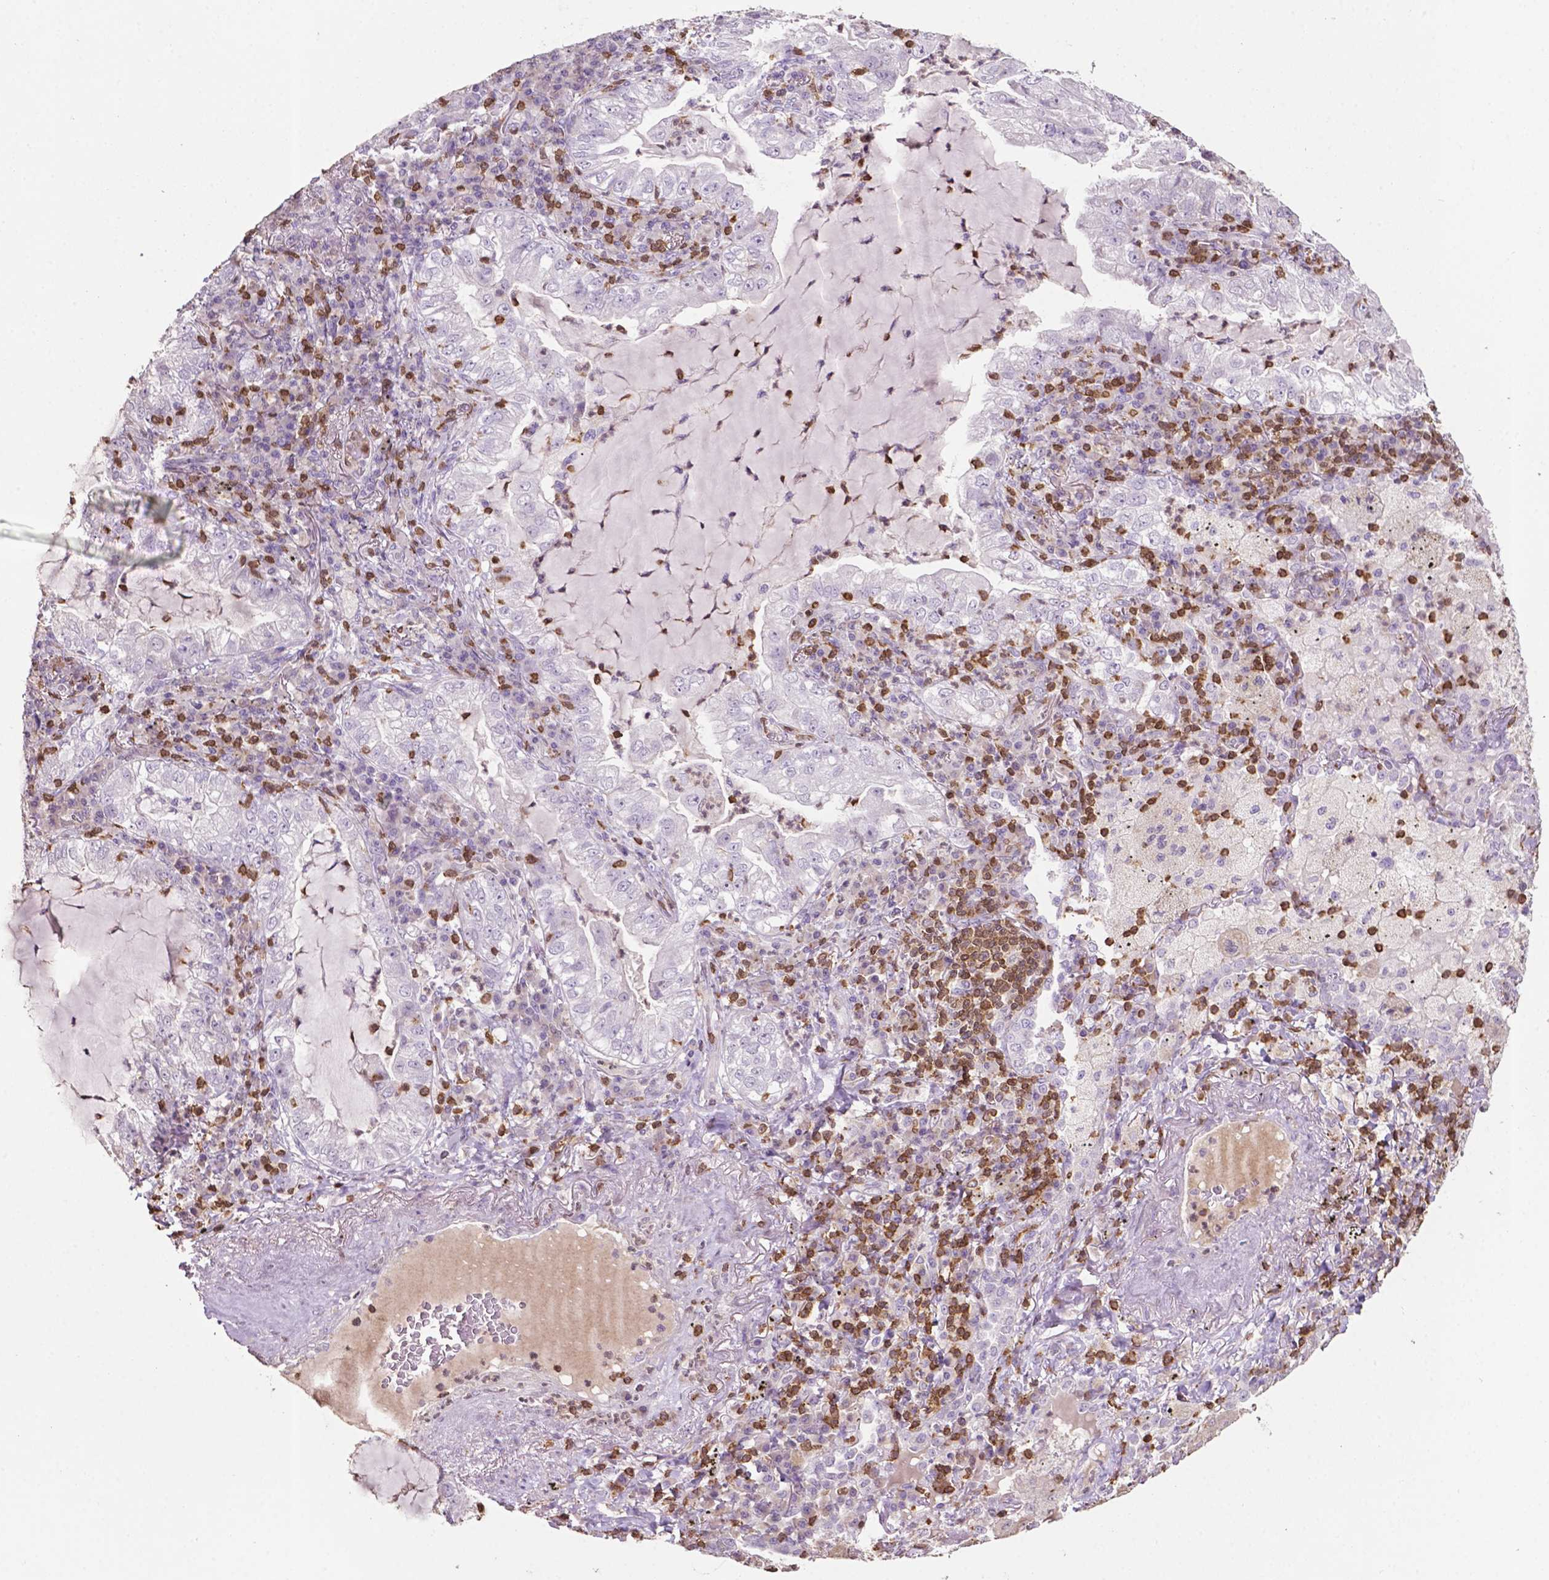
{"staining": {"intensity": "negative", "quantity": "none", "location": "none"}, "tissue": "lung cancer", "cell_type": "Tumor cells", "image_type": "cancer", "snomed": [{"axis": "morphology", "description": "Adenocarcinoma, NOS"}, {"axis": "topography", "description": "Lung"}], "caption": "Tumor cells are negative for protein expression in human adenocarcinoma (lung). Nuclei are stained in blue.", "gene": "TBC1D10C", "patient": {"sex": "female", "age": 73}}